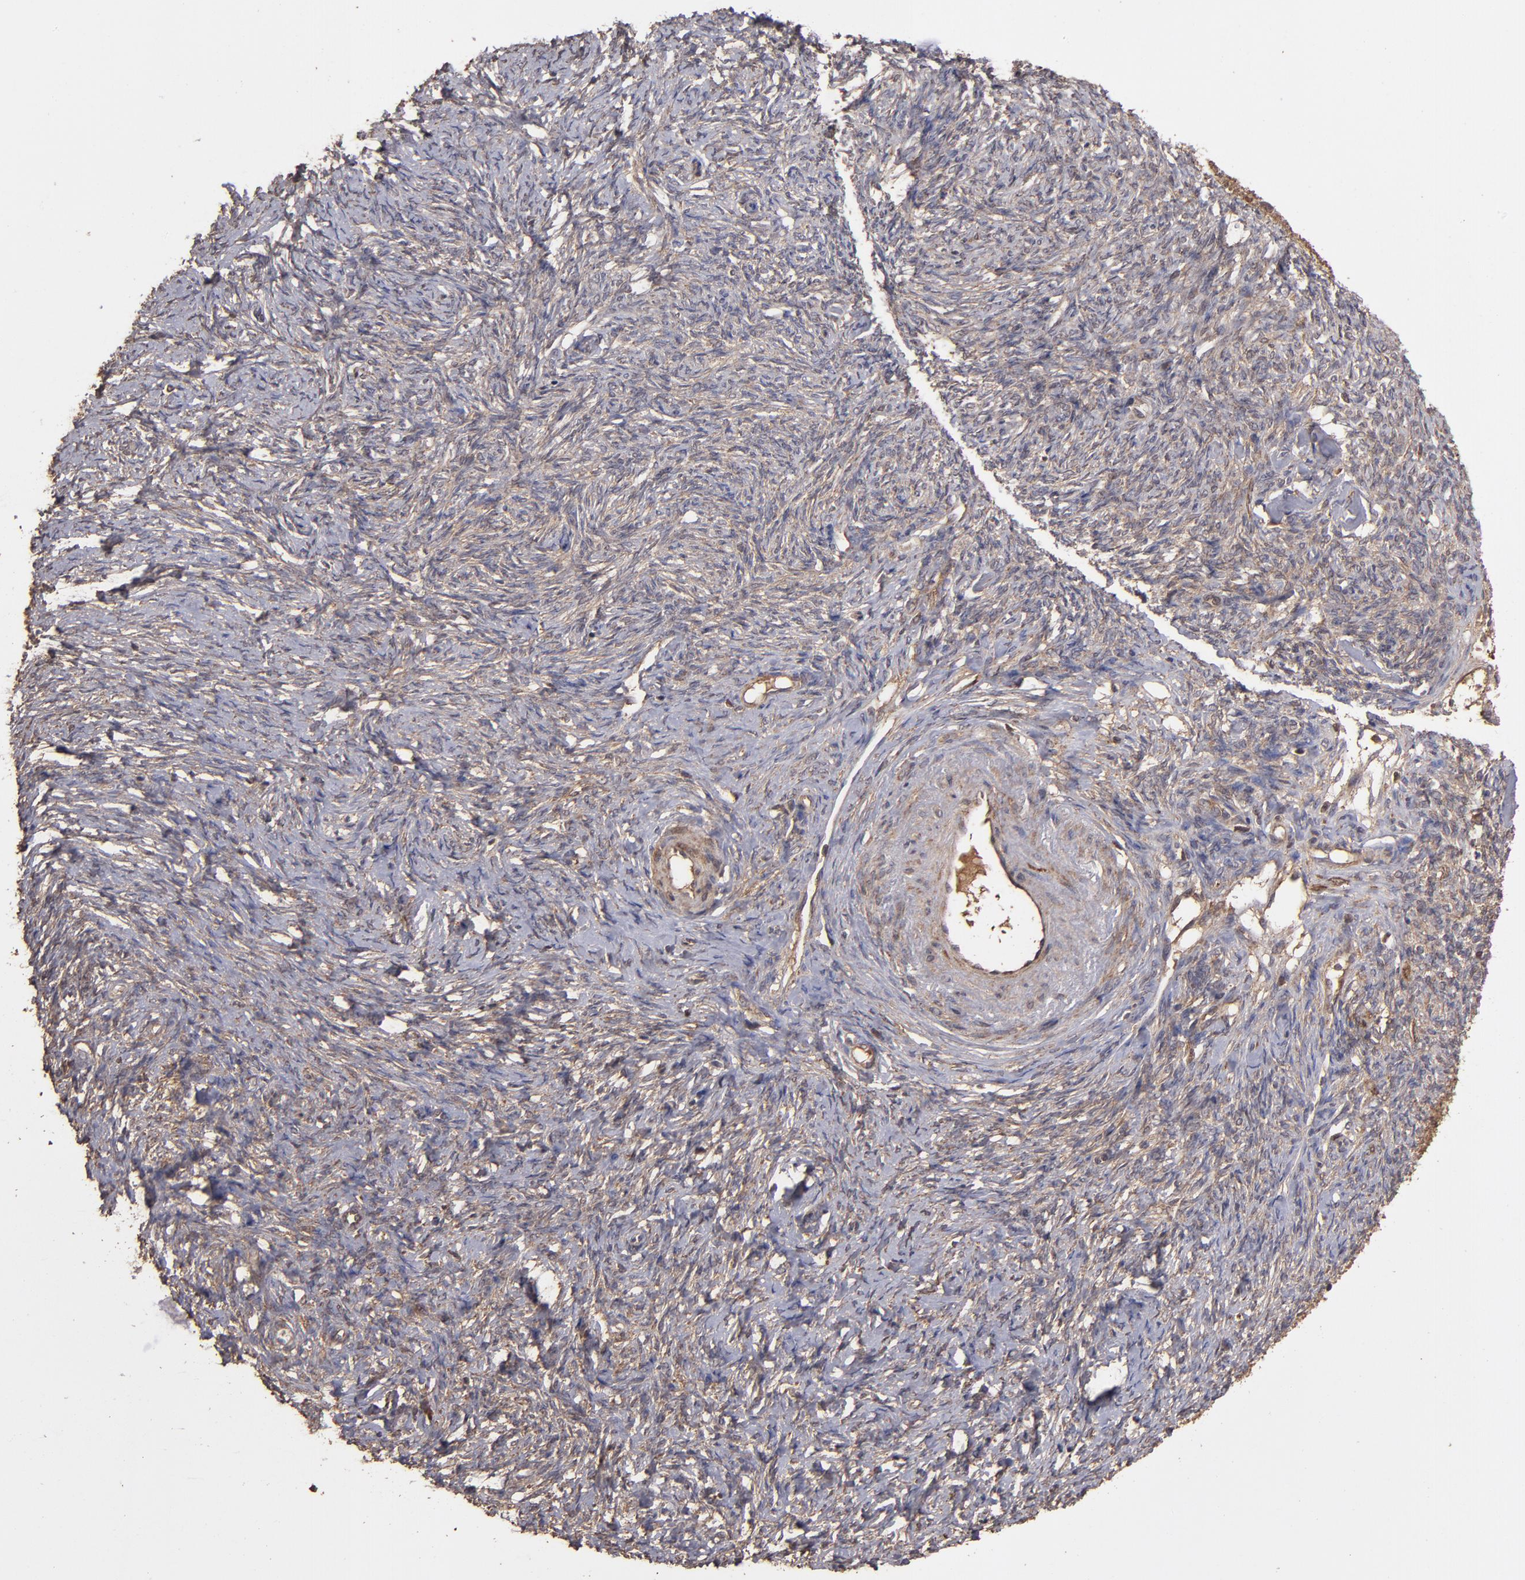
{"staining": {"intensity": "moderate", "quantity": ">75%", "location": "cytoplasmic/membranous"}, "tissue": "ovarian cancer", "cell_type": "Tumor cells", "image_type": "cancer", "snomed": [{"axis": "morphology", "description": "Normal tissue, NOS"}, {"axis": "morphology", "description": "Cystadenocarcinoma, serous, NOS"}, {"axis": "topography", "description": "Ovary"}], "caption": "Immunohistochemical staining of ovarian cancer (serous cystadenocarcinoma) displays moderate cytoplasmic/membranous protein staining in approximately >75% of tumor cells. (Brightfield microscopy of DAB IHC at high magnification).", "gene": "TXNDC16", "patient": {"sex": "female", "age": 62}}